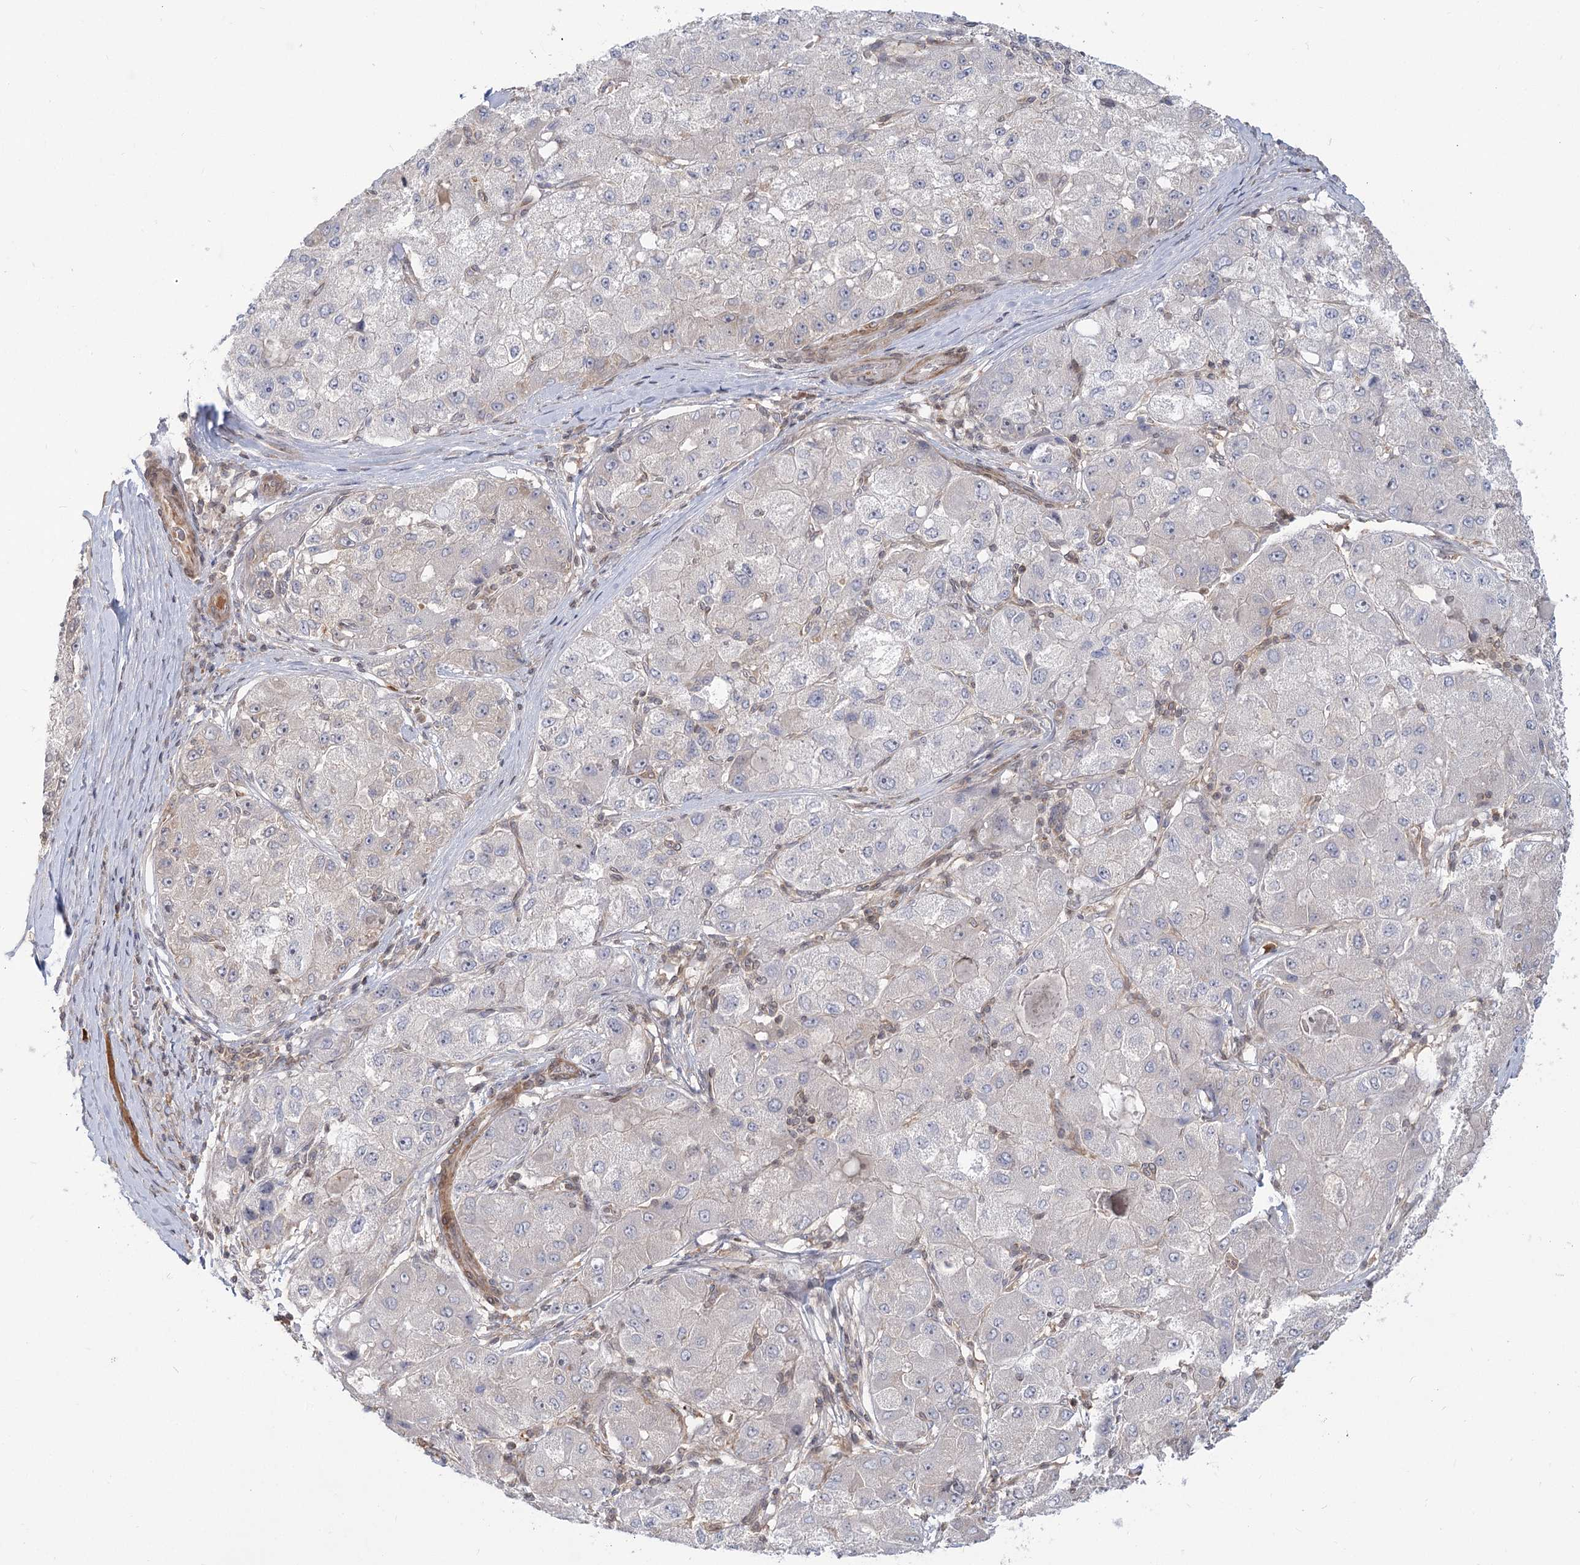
{"staining": {"intensity": "negative", "quantity": "none", "location": "none"}, "tissue": "liver cancer", "cell_type": "Tumor cells", "image_type": "cancer", "snomed": [{"axis": "morphology", "description": "Carcinoma, Hepatocellular, NOS"}, {"axis": "topography", "description": "Liver"}], "caption": "An immunohistochemistry (IHC) image of liver hepatocellular carcinoma is shown. There is no staining in tumor cells of liver hepatocellular carcinoma.", "gene": "MTMR3", "patient": {"sex": "male", "age": 80}}